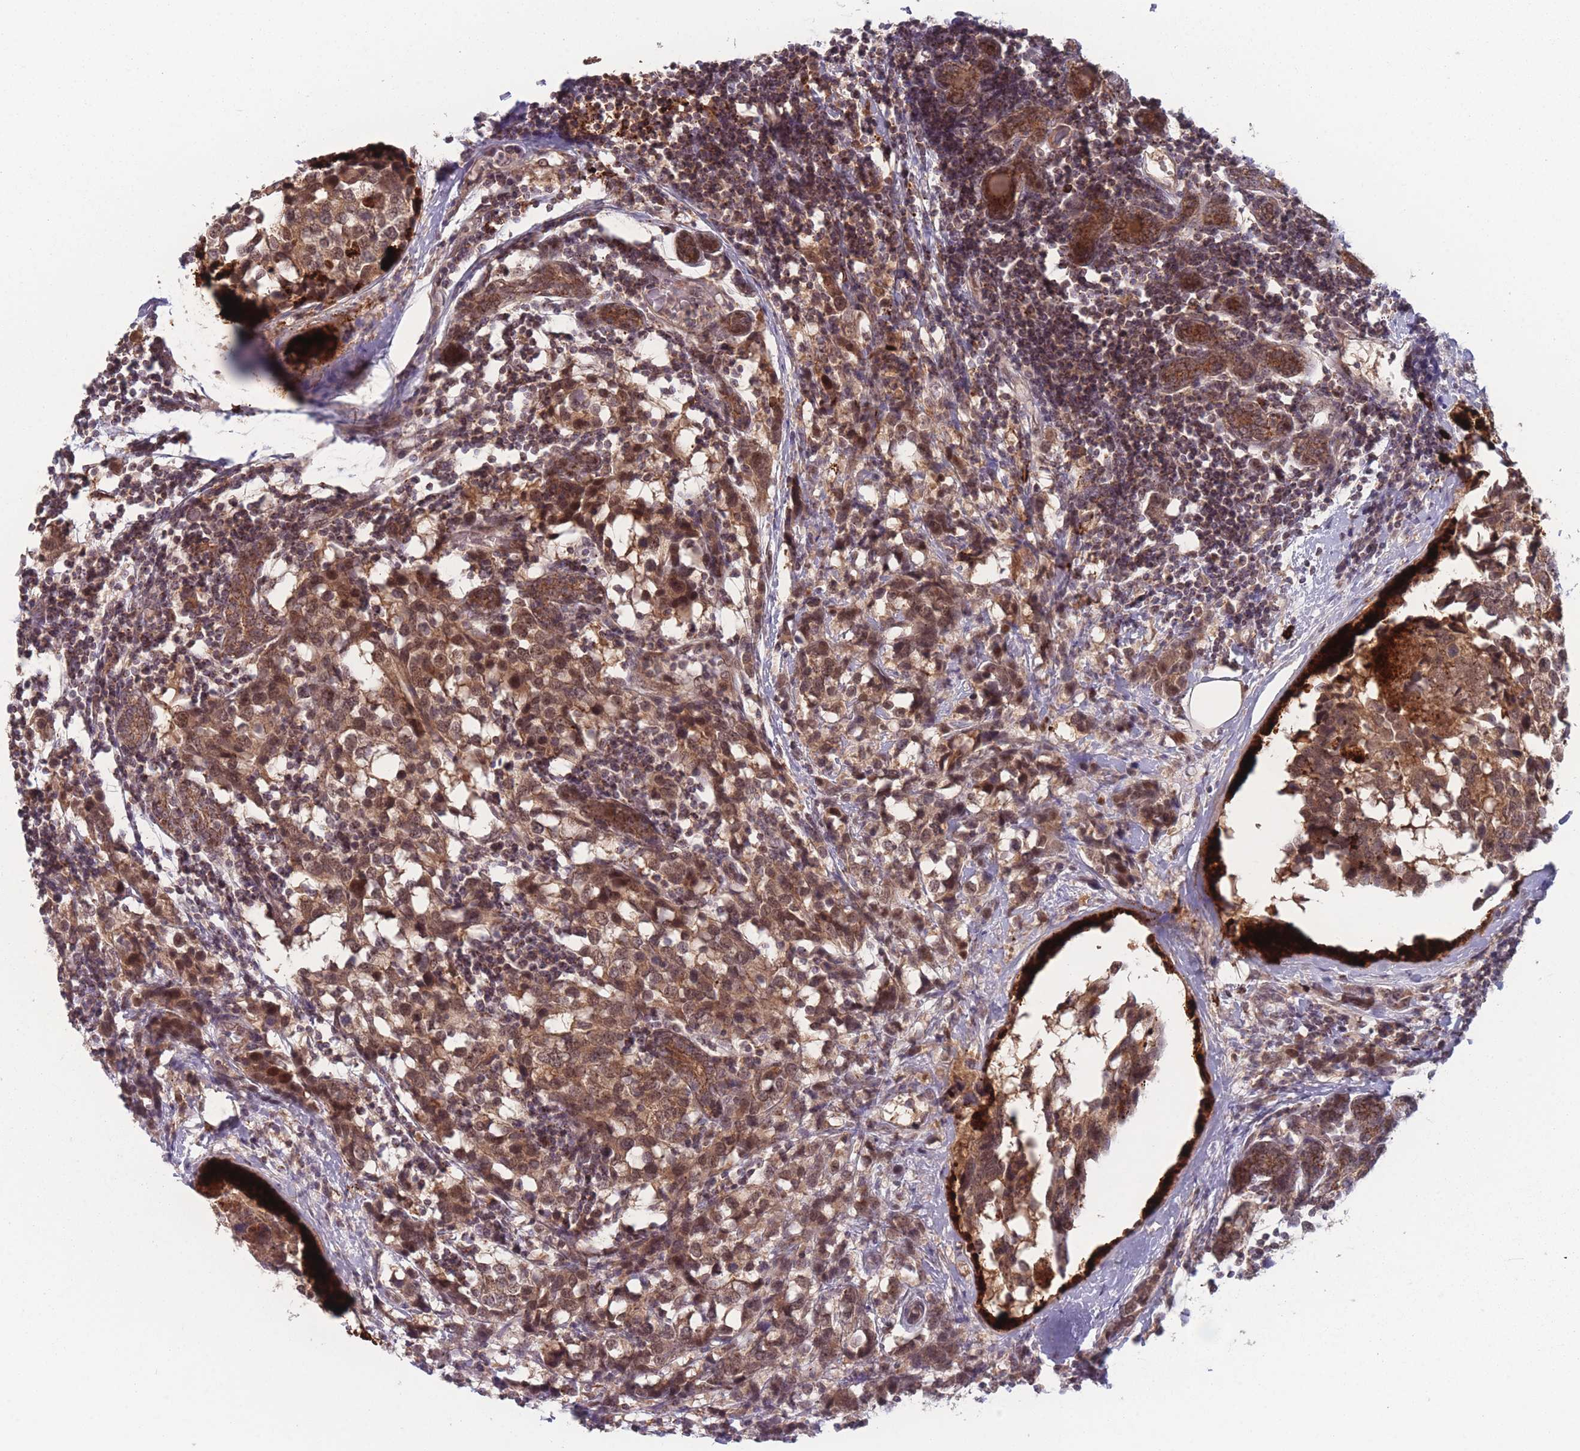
{"staining": {"intensity": "moderate", "quantity": ">75%", "location": "cytoplasmic/membranous,nuclear"}, "tissue": "breast cancer", "cell_type": "Tumor cells", "image_type": "cancer", "snomed": [{"axis": "morphology", "description": "Lobular carcinoma"}, {"axis": "topography", "description": "Breast"}], "caption": "Protein analysis of lobular carcinoma (breast) tissue displays moderate cytoplasmic/membranous and nuclear staining in about >75% of tumor cells. (Stains: DAB (3,3'-diaminobenzidine) in brown, nuclei in blue, Microscopy: brightfield microscopy at high magnification).", "gene": "TMEM232", "patient": {"sex": "female", "age": 59}}